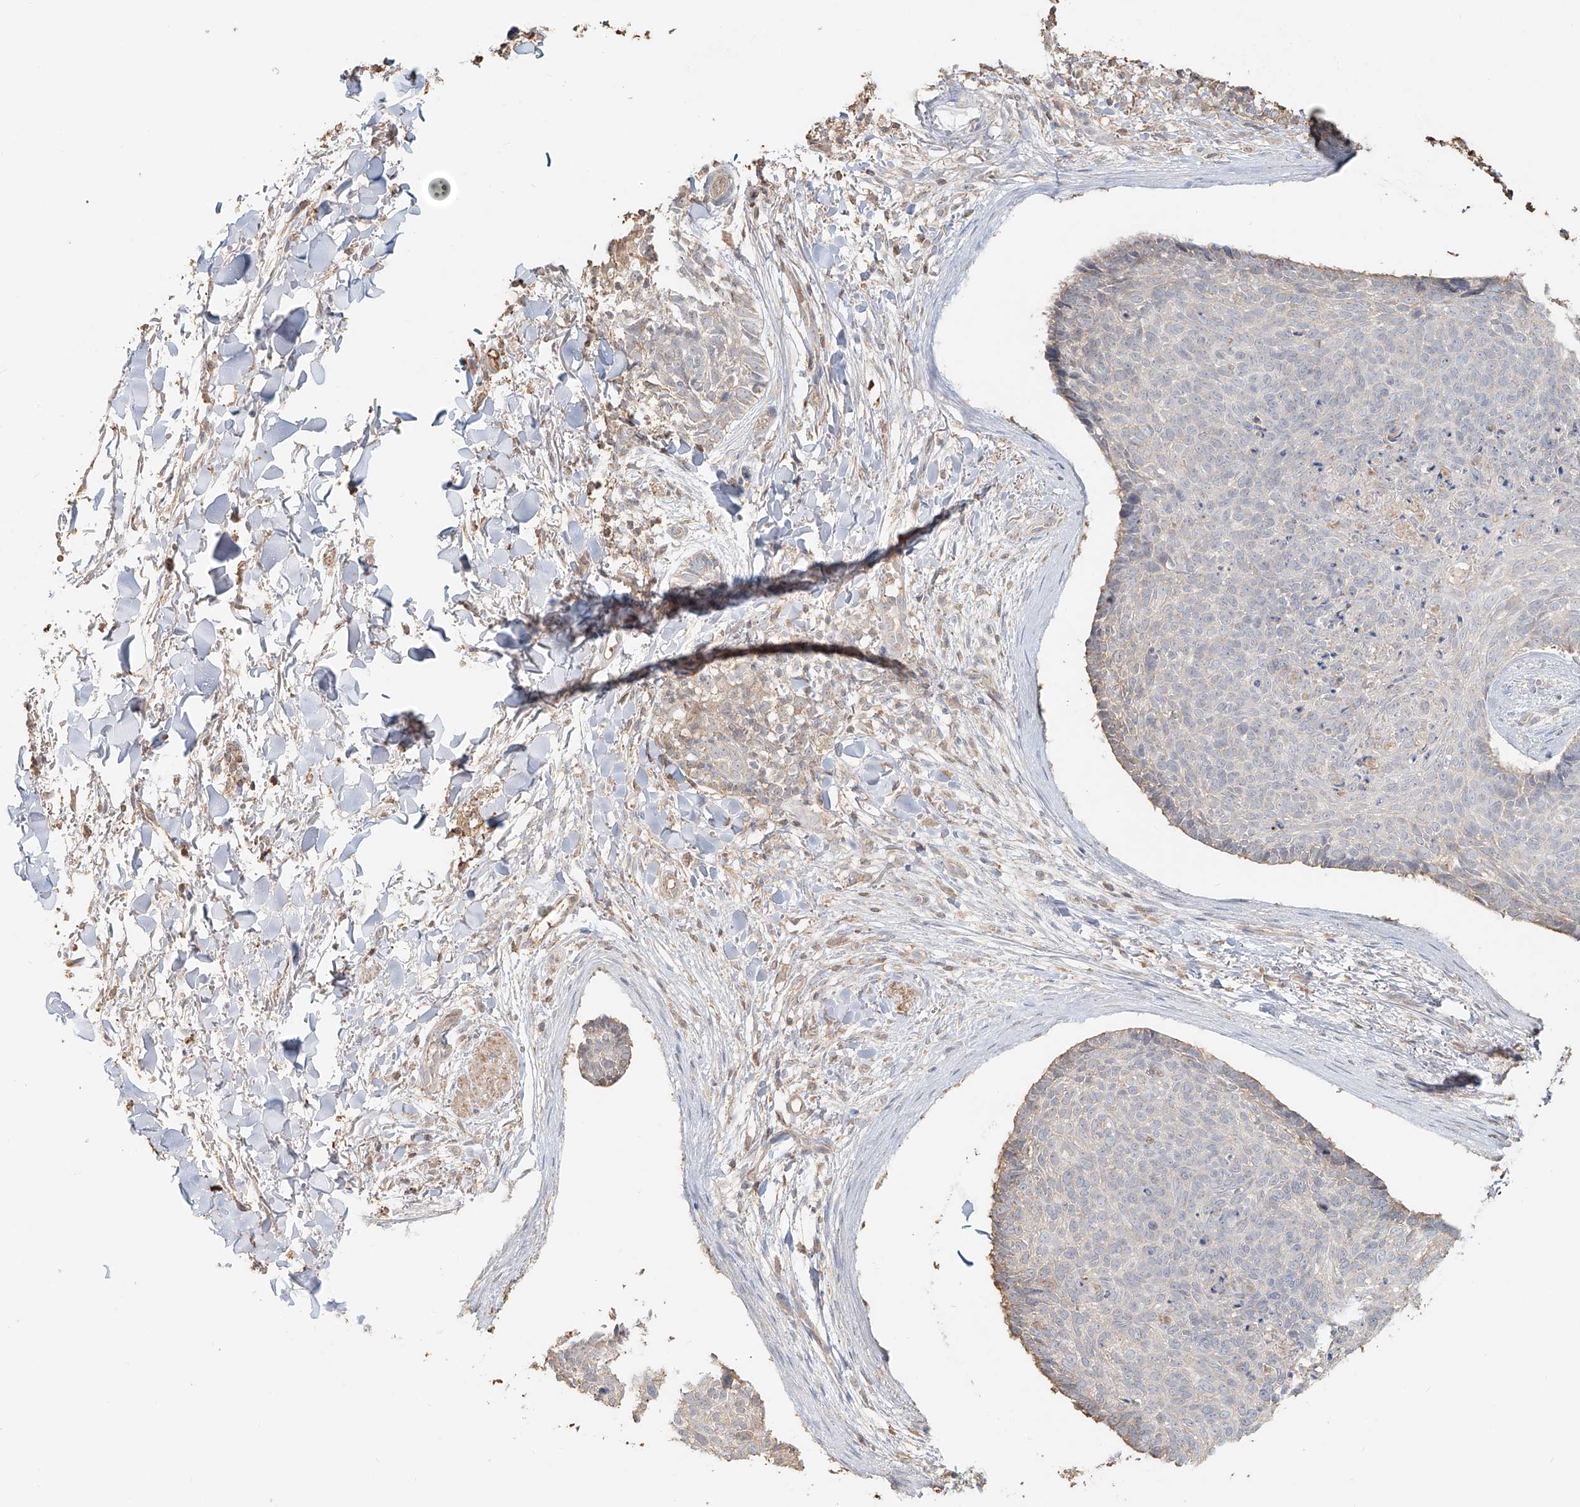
{"staining": {"intensity": "negative", "quantity": "none", "location": "none"}, "tissue": "skin cancer", "cell_type": "Tumor cells", "image_type": "cancer", "snomed": [{"axis": "morphology", "description": "Normal tissue, NOS"}, {"axis": "morphology", "description": "Basal cell carcinoma"}, {"axis": "topography", "description": "Skin"}], "caption": "Tumor cells are negative for protein expression in human basal cell carcinoma (skin).", "gene": "NPHS1", "patient": {"sex": "female", "age": 56}}